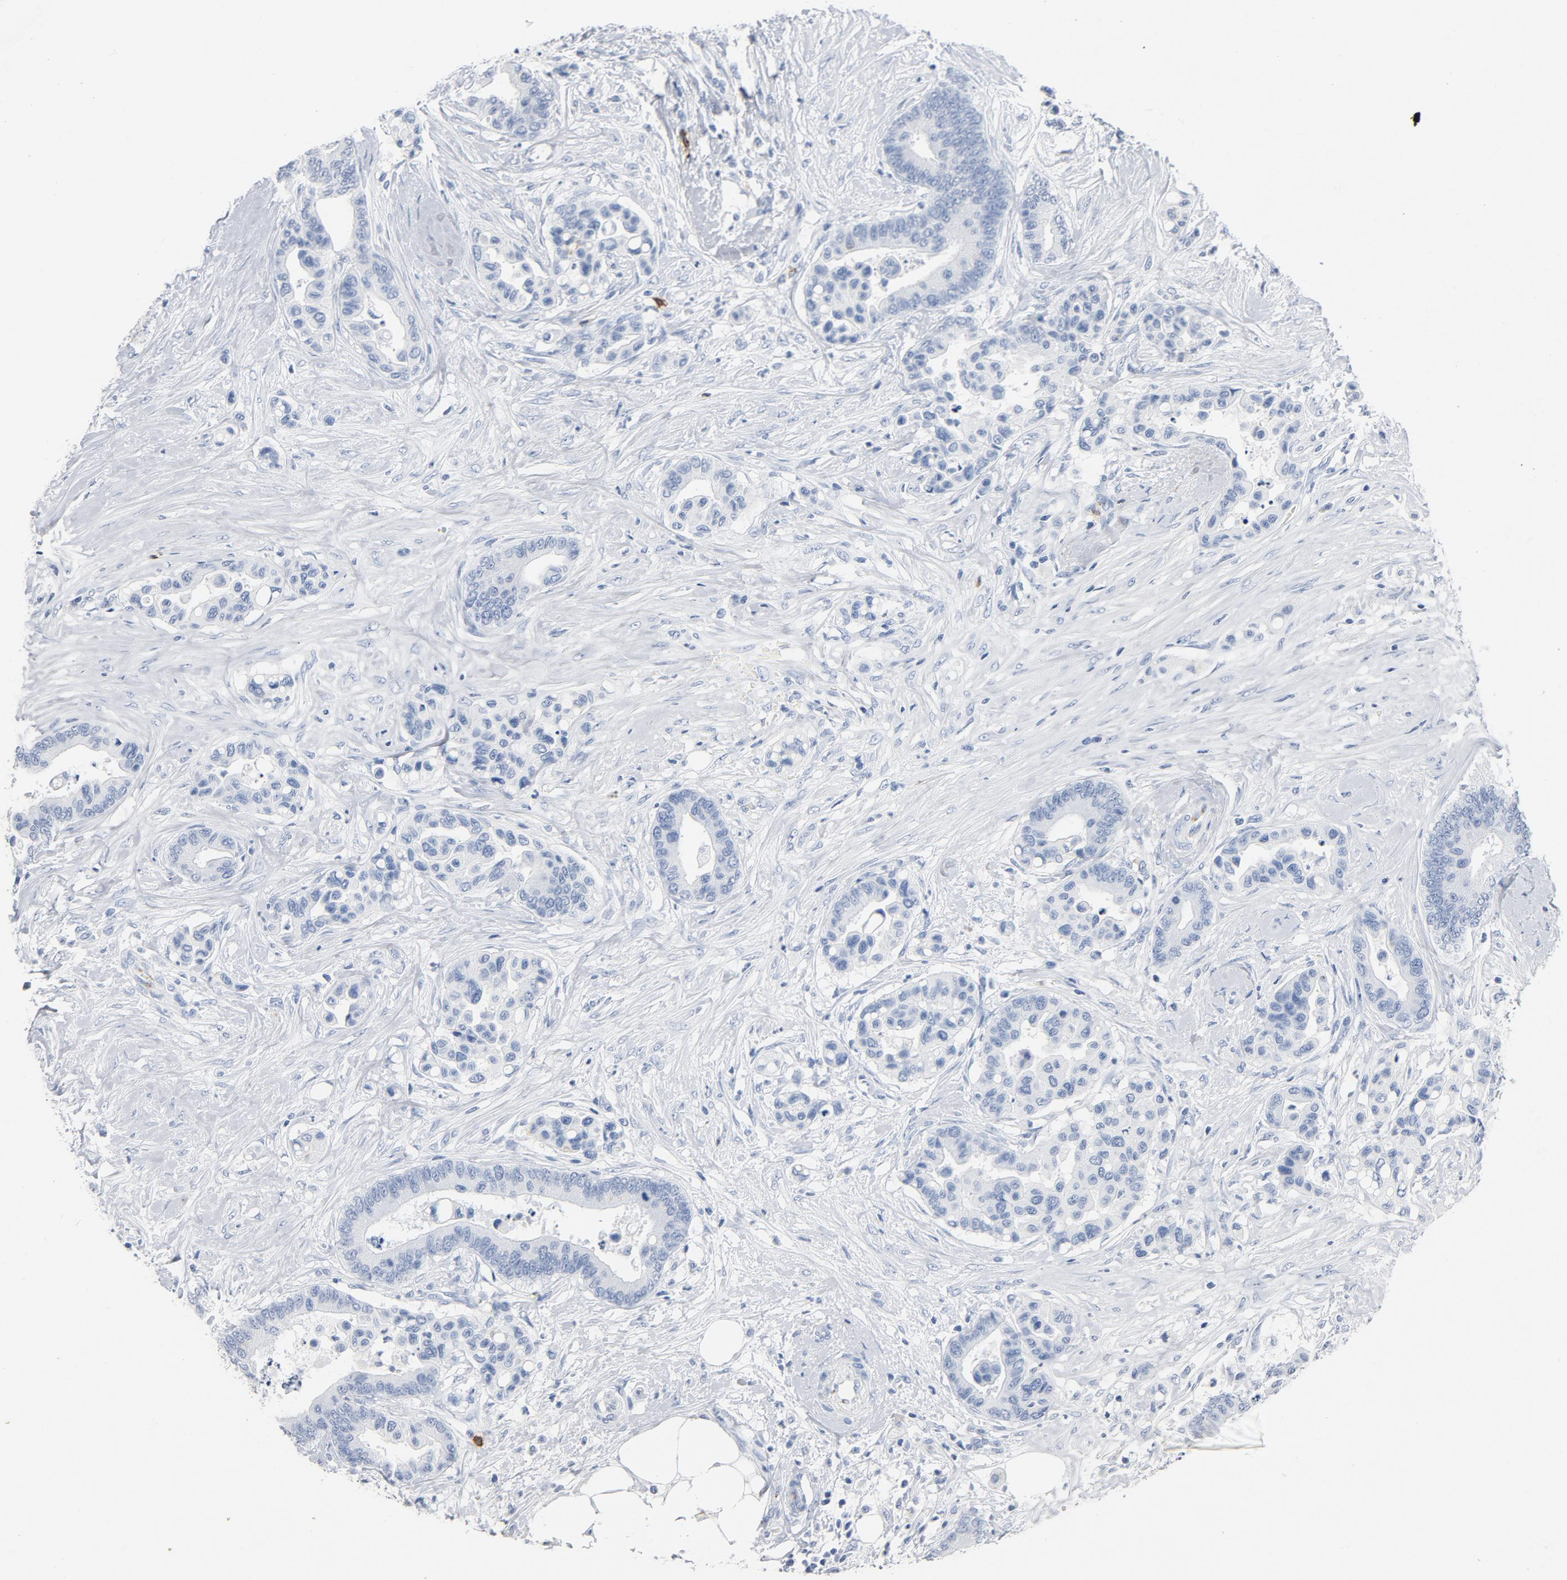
{"staining": {"intensity": "negative", "quantity": "none", "location": "none"}, "tissue": "colorectal cancer", "cell_type": "Tumor cells", "image_type": "cancer", "snomed": [{"axis": "morphology", "description": "Adenocarcinoma, NOS"}, {"axis": "topography", "description": "Colon"}], "caption": "Tumor cells show no significant protein expression in colorectal adenocarcinoma.", "gene": "PTPRB", "patient": {"sex": "male", "age": 82}}